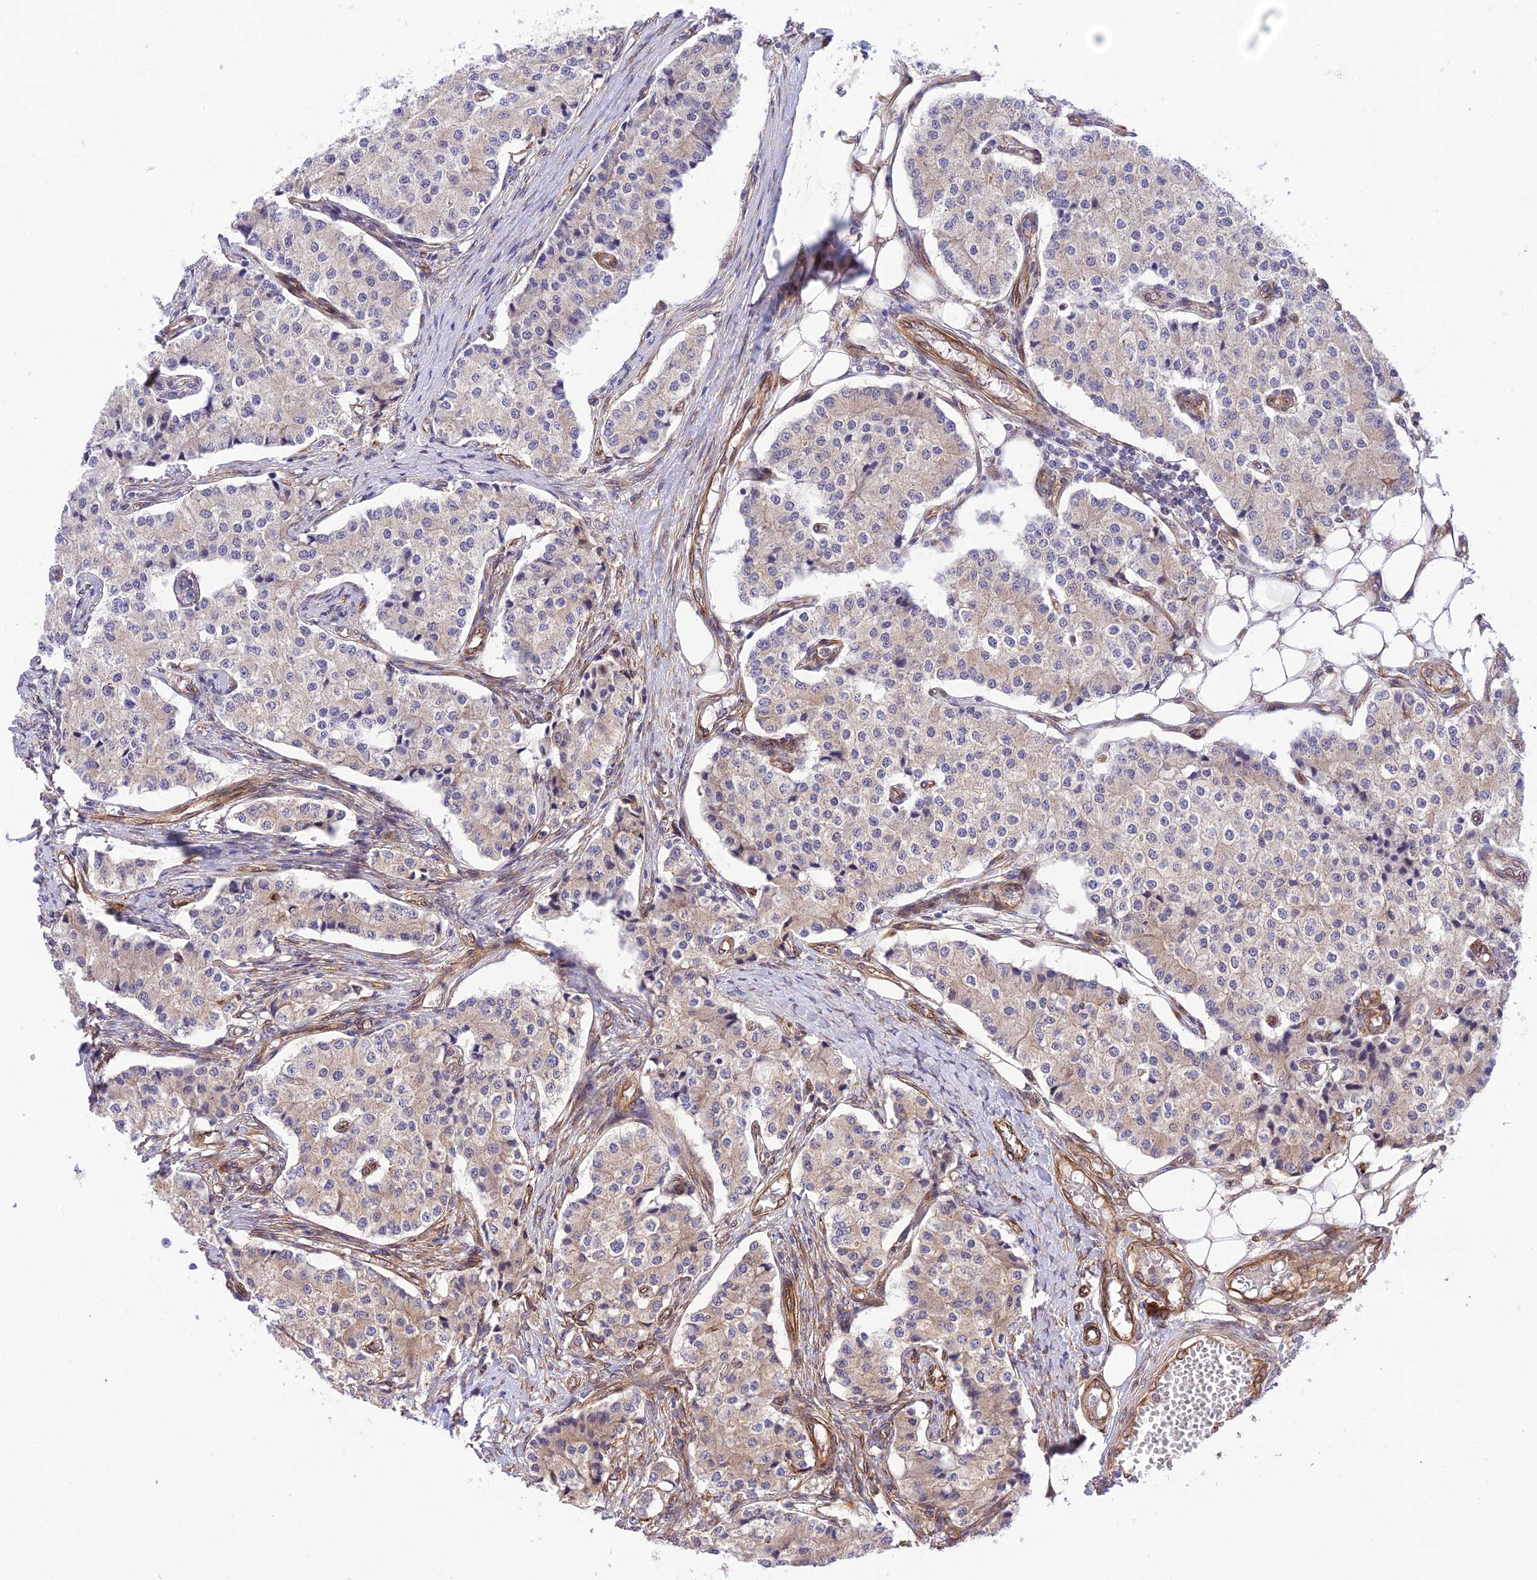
{"staining": {"intensity": "negative", "quantity": "none", "location": "none"}, "tissue": "carcinoid", "cell_type": "Tumor cells", "image_type": "cancer", "snomed": [{"axis": "morphology", "description": "Carcinoid, malignant, NOS"}, {"axis": "topography", "description": "Colon"}], "caption": "Tumor cells show no significant expression in carcinoid (malignant).", "gene": "EXOC3L4", "patient": {"sex": "female", "age": 52}}